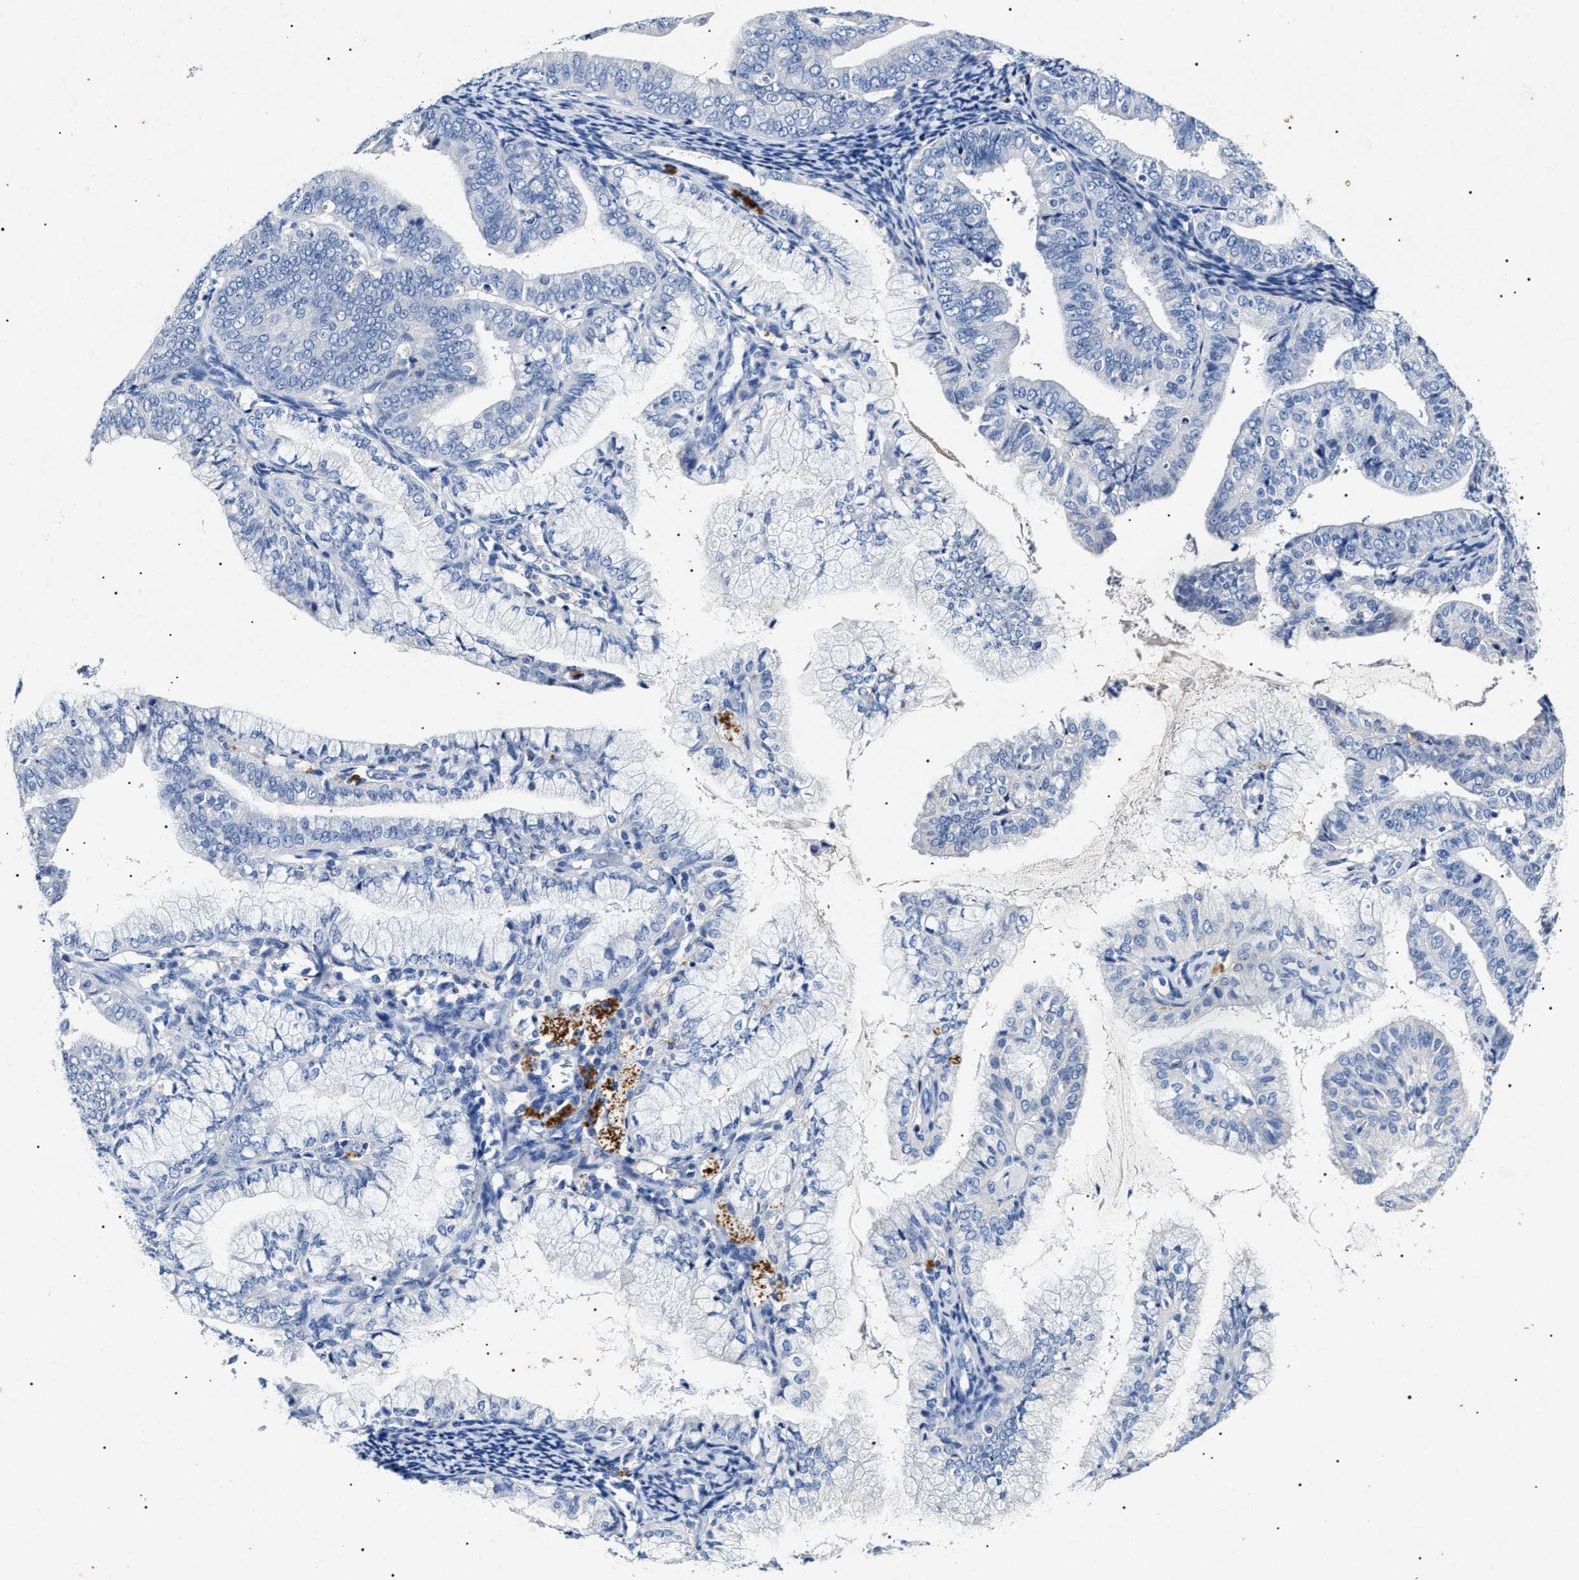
{"staining": {"intensity": "negative", "quantity": "none", "location": "none"}, "tissue": "endometrial cancer", "cell_type": "Tumor cells", "image_type": "cancer", "snomed": [{"axis": "morphology", "description": "Adenocarcinoma, NOS"}, {"axis": "topography", "description": "Endometrium"}], "caption": "Endometrial cancer was stained to show a protein in brown. There is no significant staining in tumor cells.", "gene": "LRRC8E", "patient": {"sex": "female", "age": 63}}